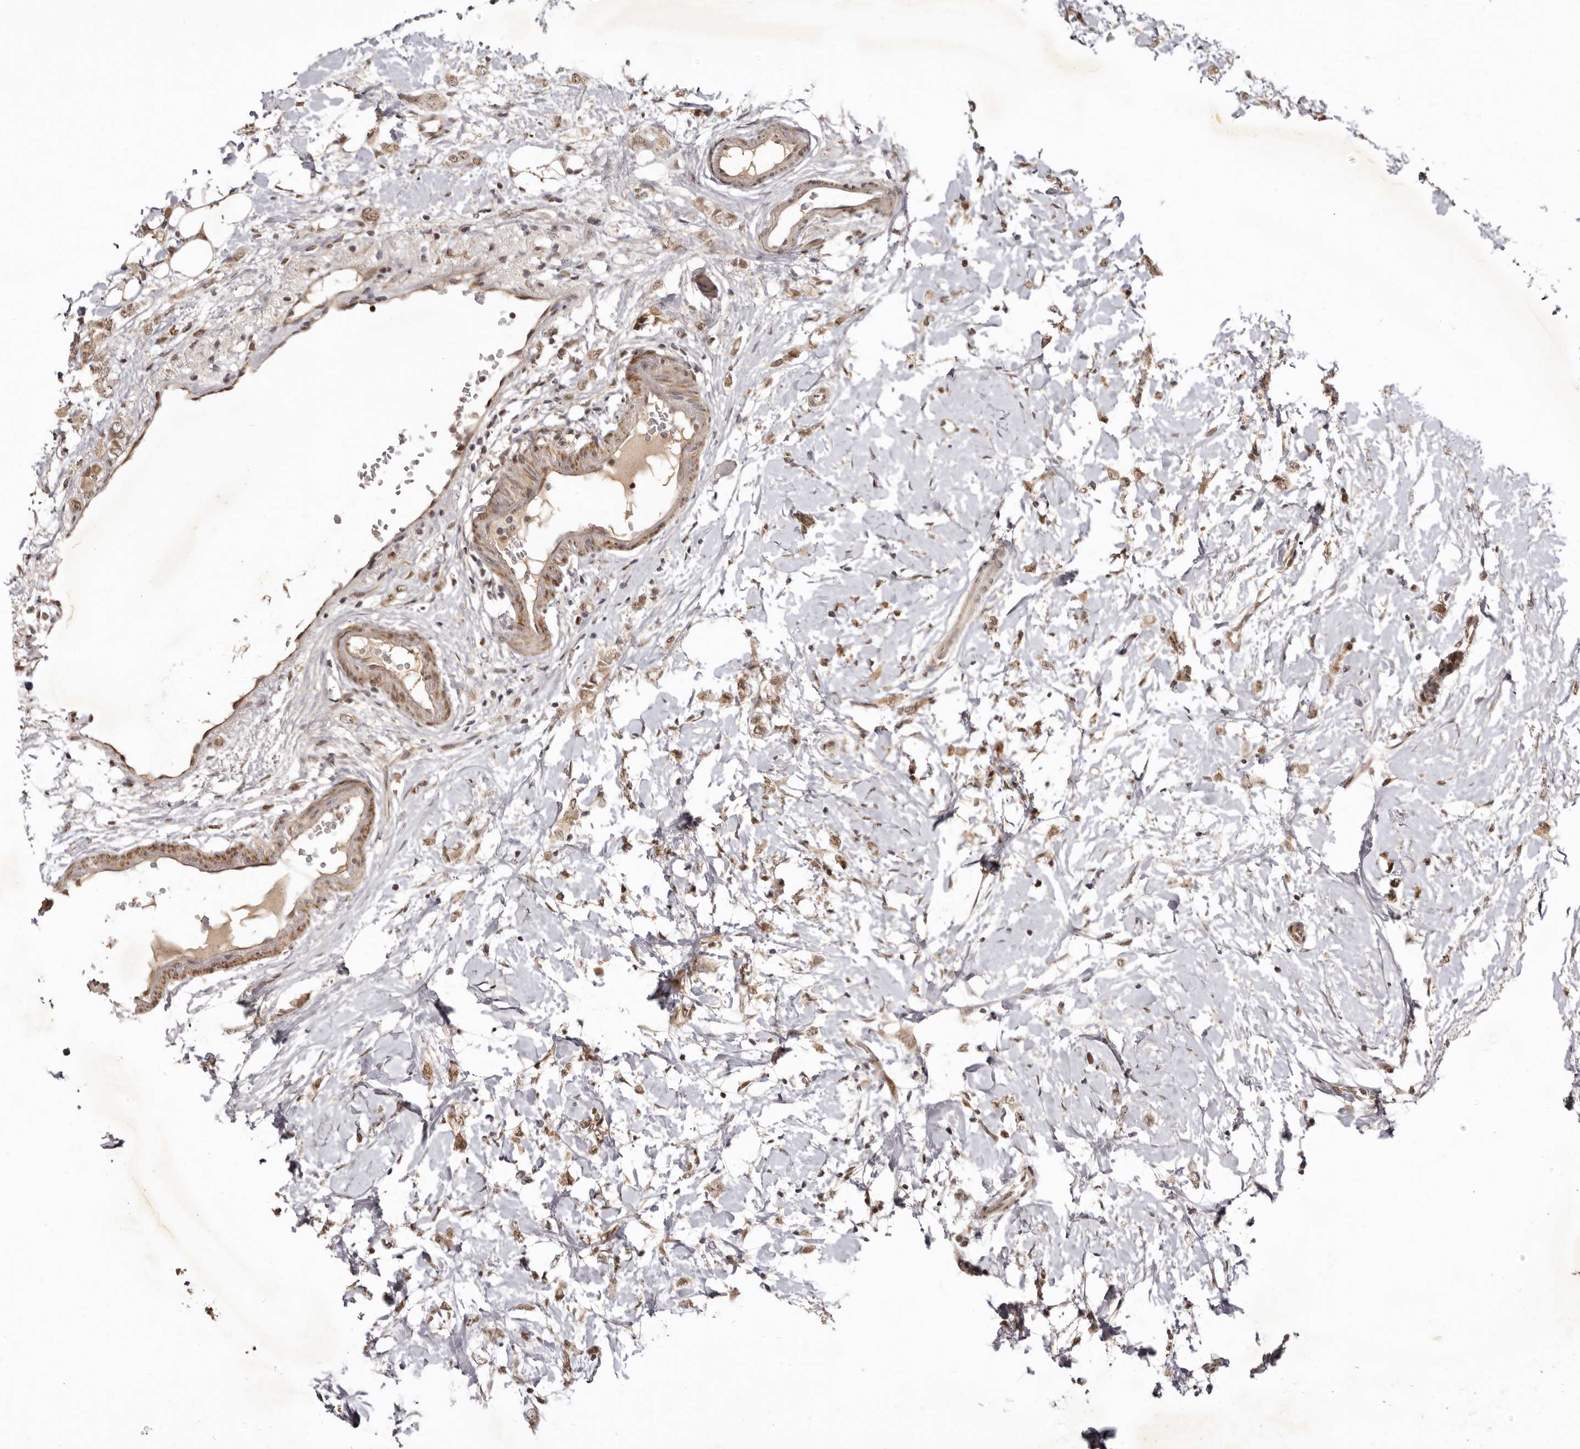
{"staining": {"intensity": "weak", "quantity": ">75%", "location": "cytoplasmic/membranous,nuclear"}, "tissue": "breast cancer", "cell_type": "Tumor cells", "image_type": "cancer", "snomed": [{"axis": "morphology", "description": "Normal tissue, NOS"}, {"axis": "morphology", "description": "Lobular carcinoma"}, {"axis": "topography", "description": "Breast"}], "caption": "Human breast lobular carcinoma stained with a protein marker reveals weak staining in tumor cells.", "gene": "ZNF326", "patient": {"sex": "female", "age": 47}}